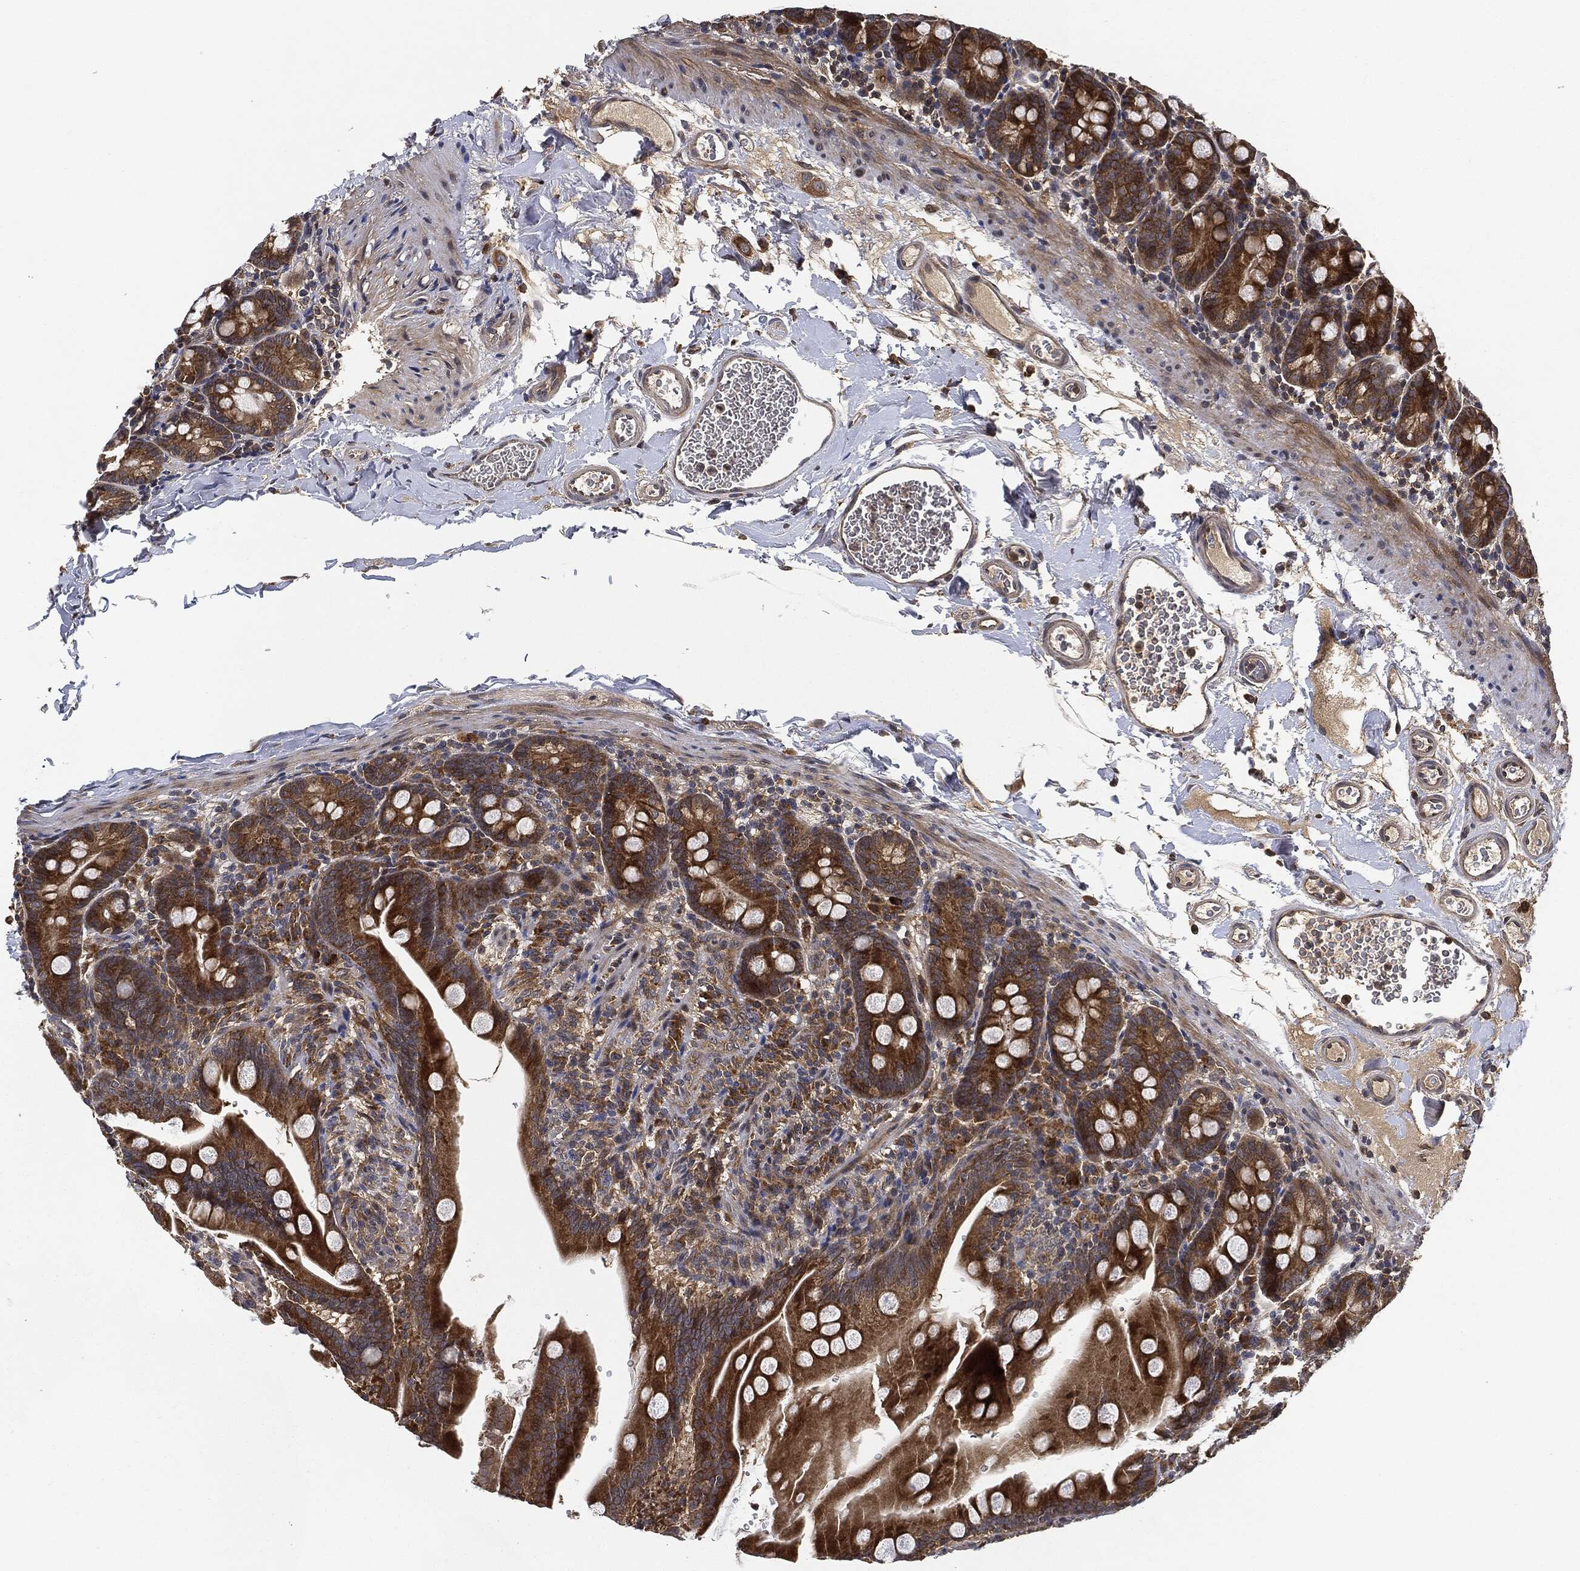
{"staining": {"intensity": "strong", "quantity": ">75%", "location": "cytoplasmic/membranous"}, "tissue": "small intestine", "cell_type": "Glandular cells", "image_type": "normal", "snomed": [{"axis": "morphology", "description": "Normal tissue, NOS"}, {"axis": "topography", "description": "Small intestine"}], "caption": "Immunohistochemistry staining of normal small intestine, which reveals high levels of strong cytoplasmic/membranous staining in about >75% of glandular cells indicating strong cytoplasmic/membranous protein expression. The staining was performed using DAB (brown) for protein detection and nuclei were counterstained in hematoxylin (blue).", "gene": "MLST8", "patient": {"sex": "female", "age": 44}}